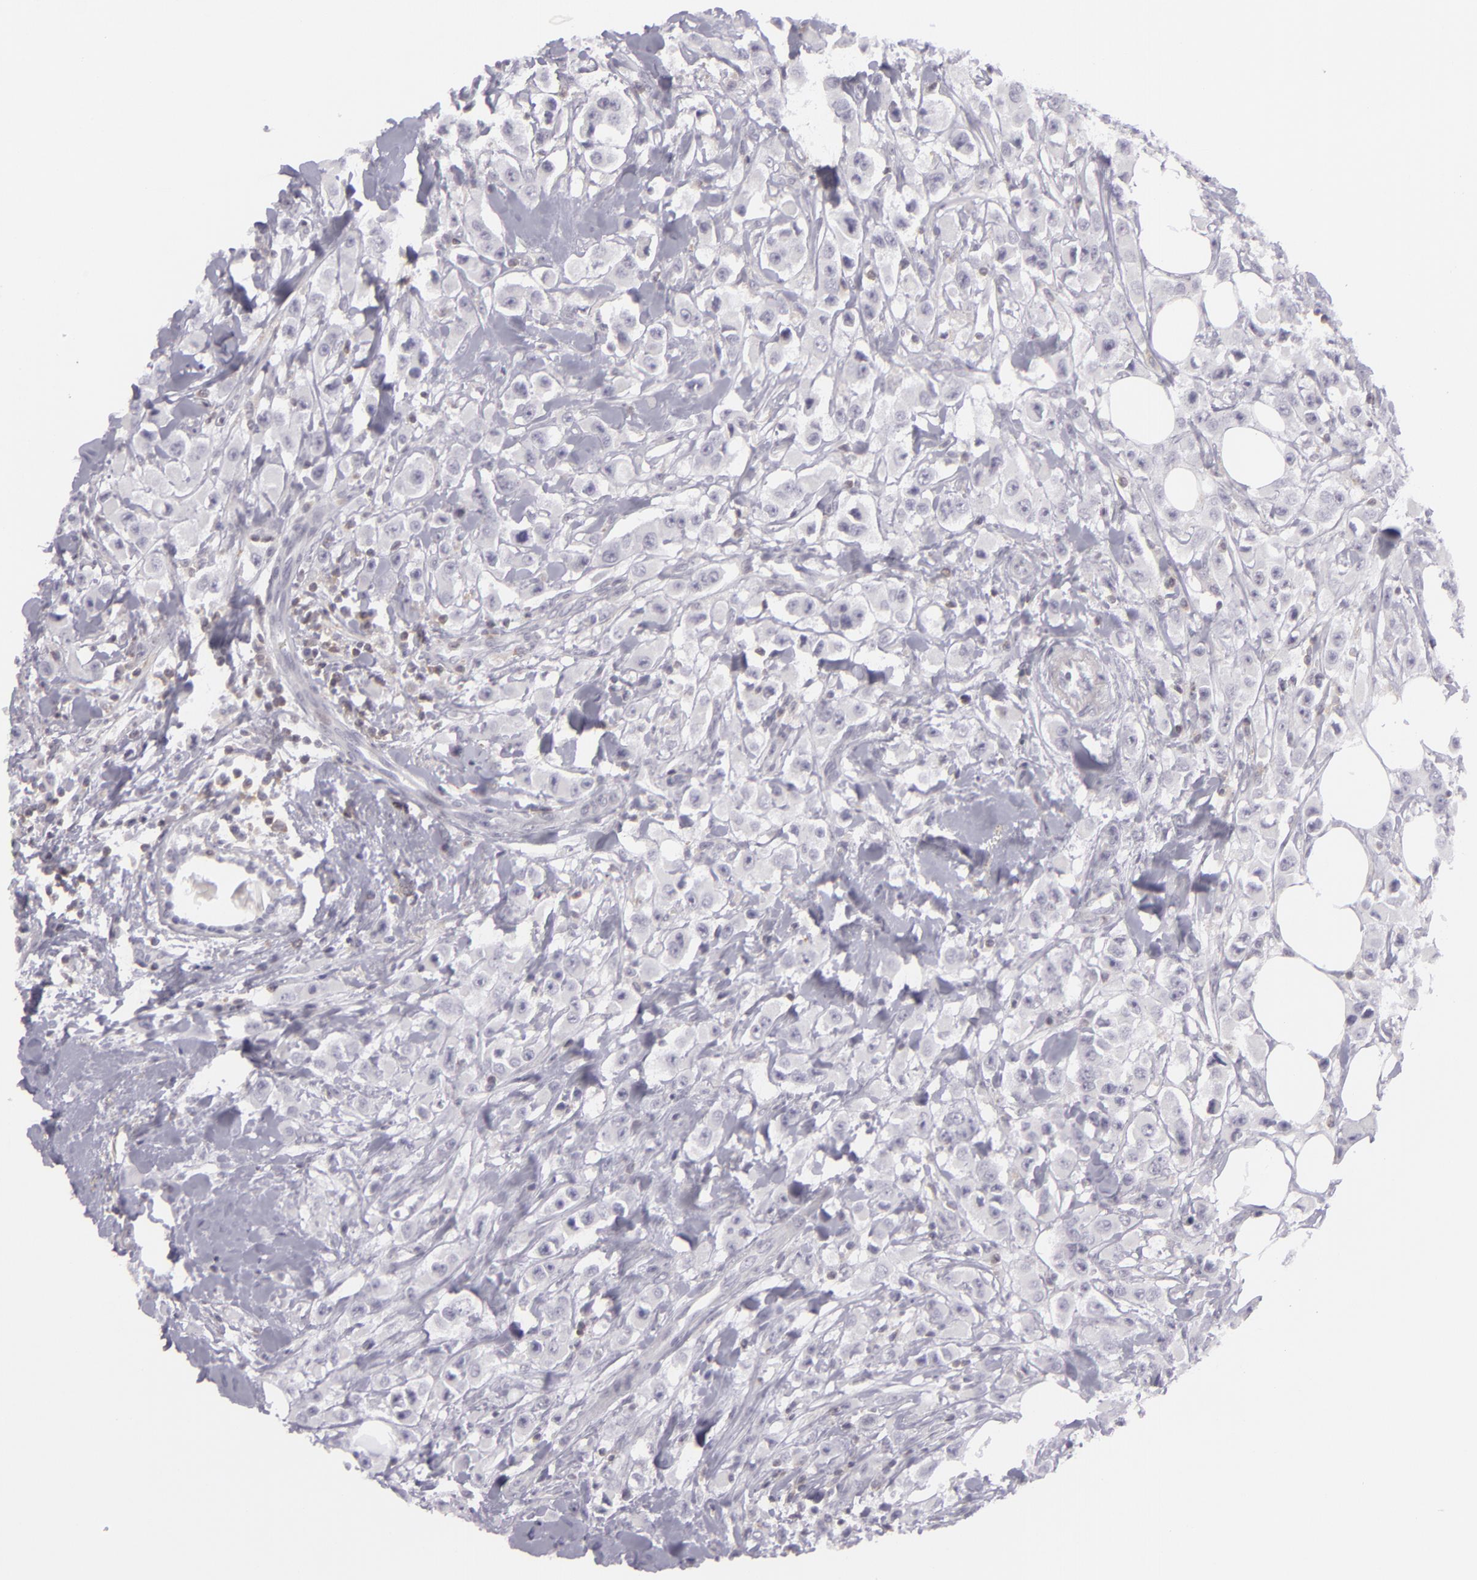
{"staining": {"intensity": "negative", "quantity": "none", "location": "none"}, "tissue": "breast cancer", "cell_type": "Tumor cells", "image_type": "cancer", "snomed": [{"axis": "morphology", "description": "Duct carcinoma"}, {"axis": "topography", "description": "Breast"}], "caption": "Immunohistochemistry of human infiltrating ductal carcinoma (breast) shows no positivity in tumor cells.", "gene": "KCNAB2", "patient": {"sex": "female", "age": 58}}